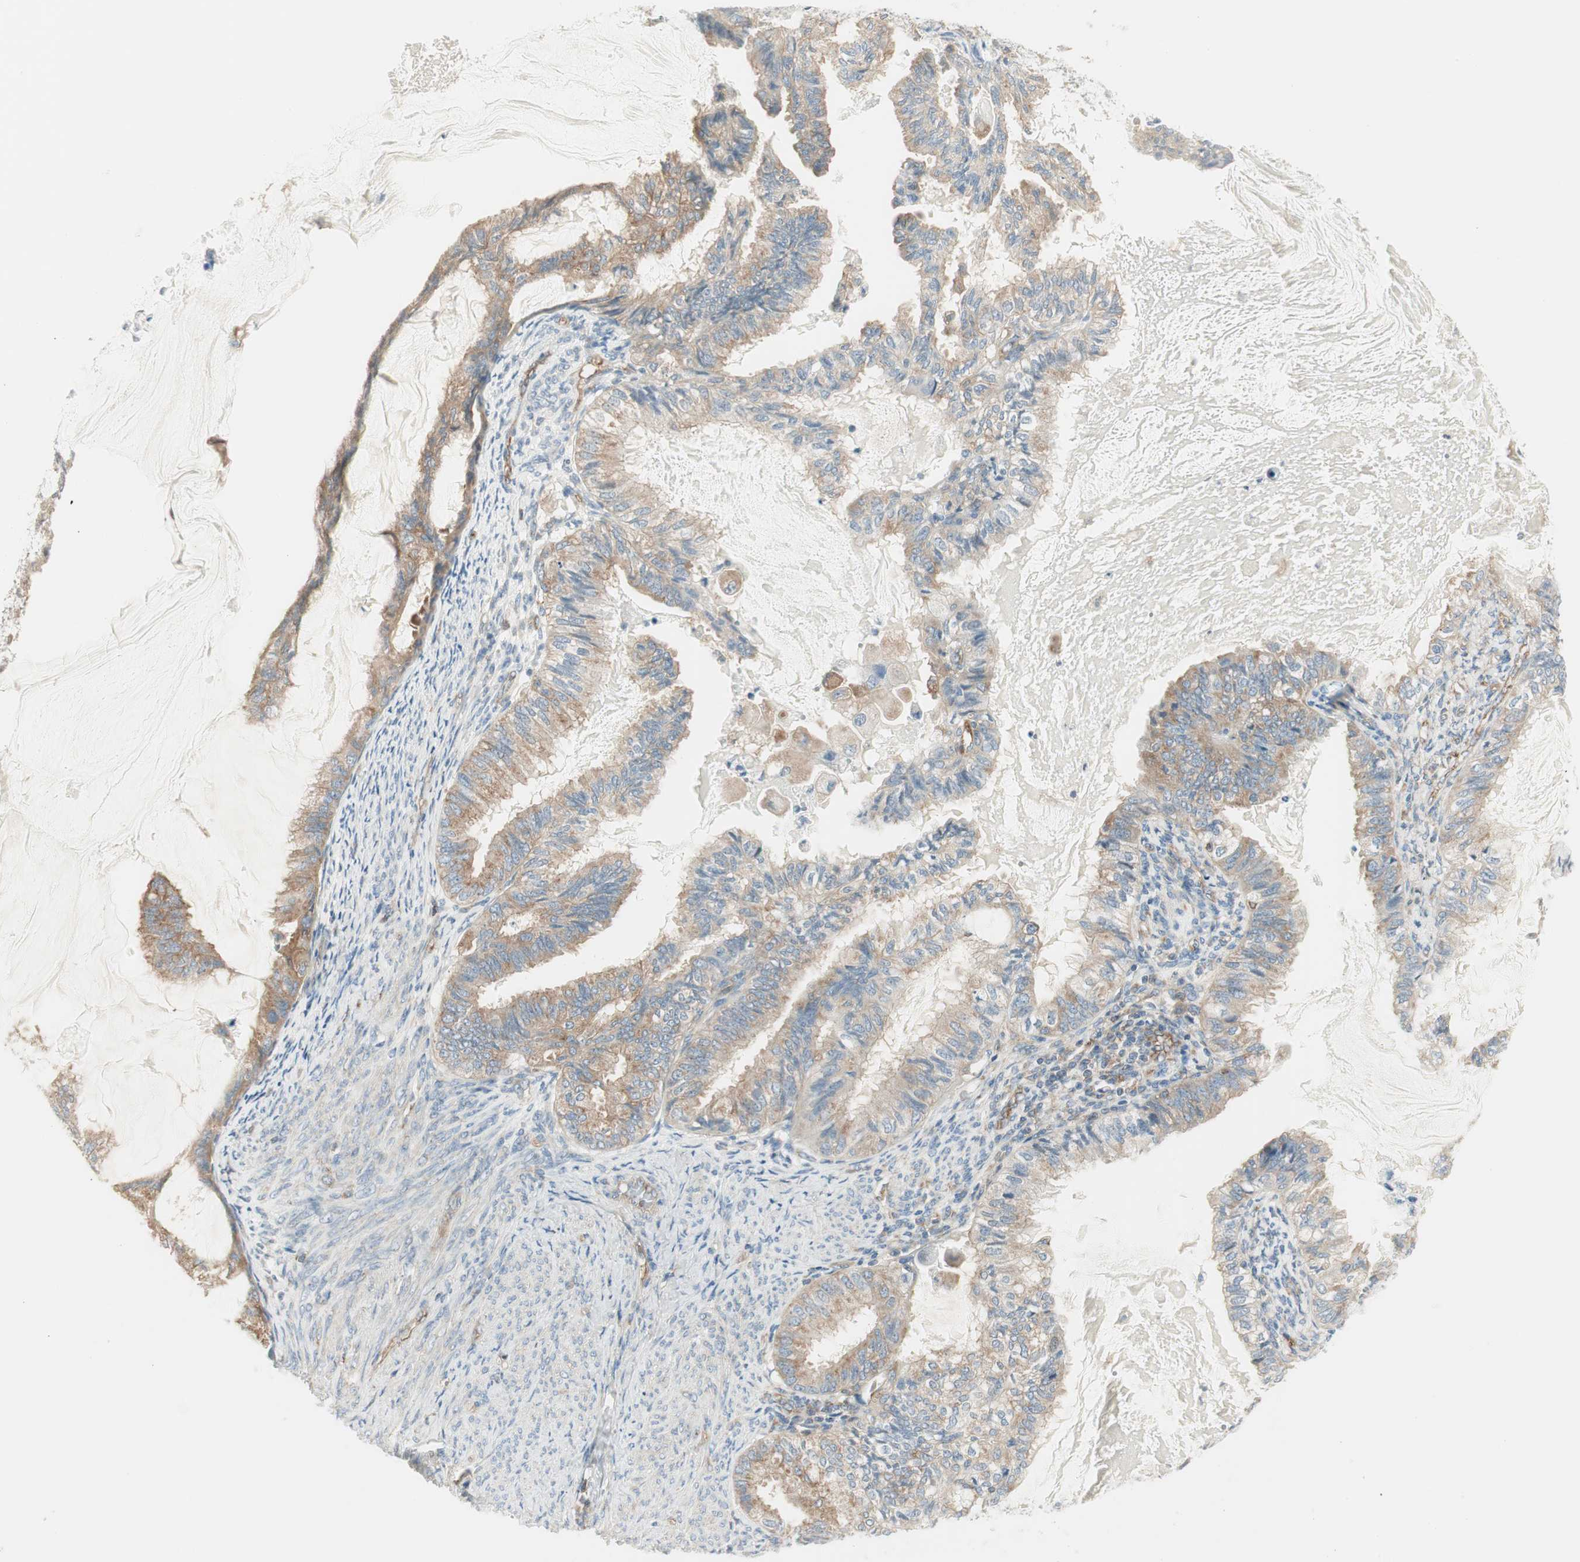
{"staining": {"intensity": "moderate", "quantity": ">75%", "location": "cytoplasmic/membranous"}, "tissue": "cervical cancer", "cell_type": "Tumor cells", "image_type": "cancer", "snomed": [{"axis": "morphology", "description": "Normal tissue, NOS"}, {"axis": "morphology", "description": "Adenocarcinoma, NOS"}, {"axis": "topography", "description": "Cervix"}, {"axis": "topography", "description": "Endometrium"}], "caption": "DAB immunohistochemical staining of cervical adenocarcinoma shows moderate cytoplasmic/membranous protein staining in approximately >75% of tumor cells.", "gene": "AGFG1", "patient": {"sex": "female", "age": 86}}